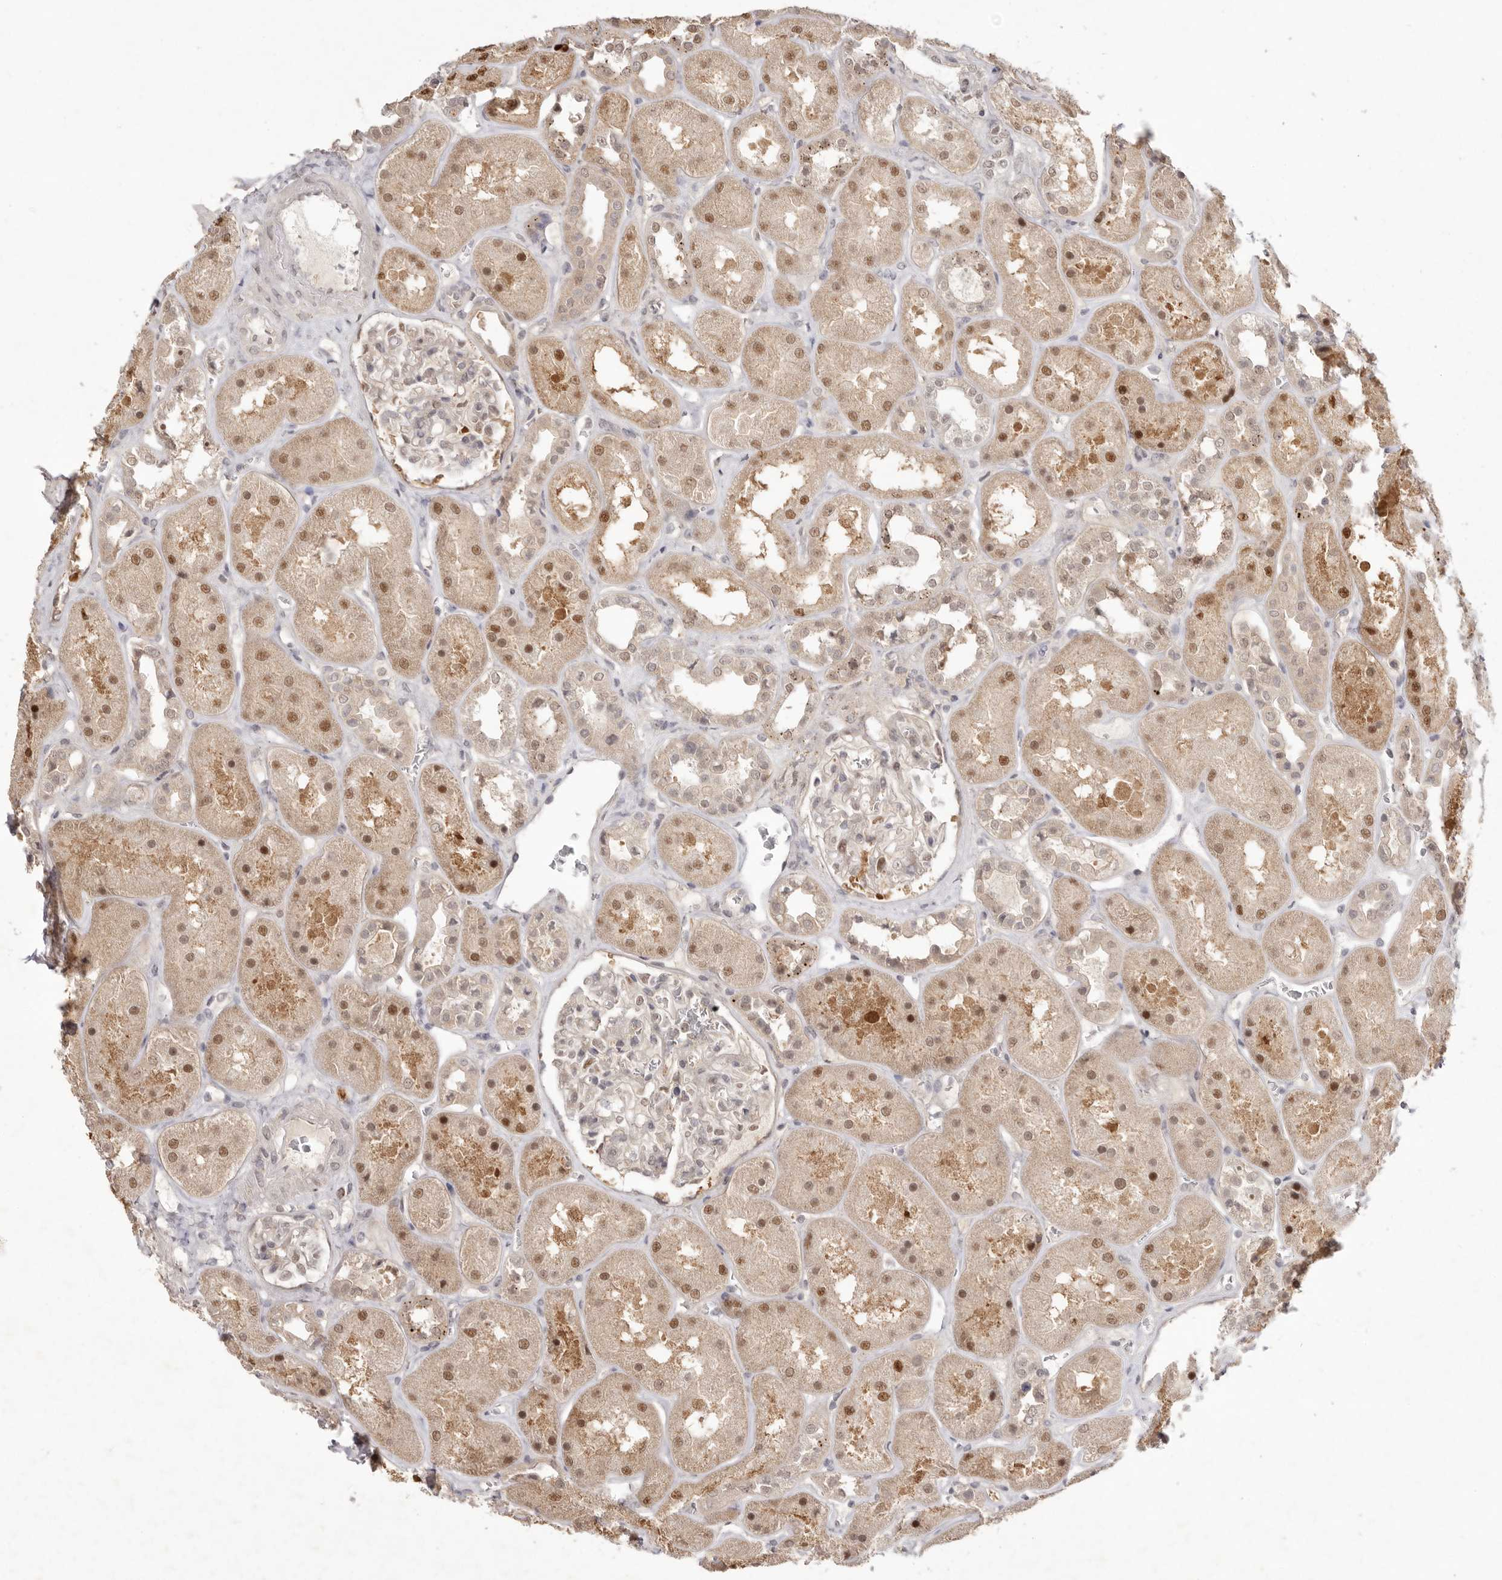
{"staining": {"intensity": "weak", "quantity": "25%-75%", "location": "nuclear"}, "tissue": "kidney", "cell_type": "Cells in glomeruli", "image_type": "normal", "snomed": [{"axis": "morphology", "description": "Normal tissue, NOS"}, {"axis": "topography", "description": "Kidney"}], "caption": "High-magnification brightfield microscopy of unremarkable kidney stained with DAB (3,3'-diaminobenzidine) (brown) and counterstained with hematoxylin (blue). cells in glomeruli exhibit weak nuclear positivity is identified in approximately25%-75% of cells. (DAB IHC, brown staining for protein, blue staining for nuclei).", "gene": "TADA1", "patient": {"sex": "male", "age": 70}}